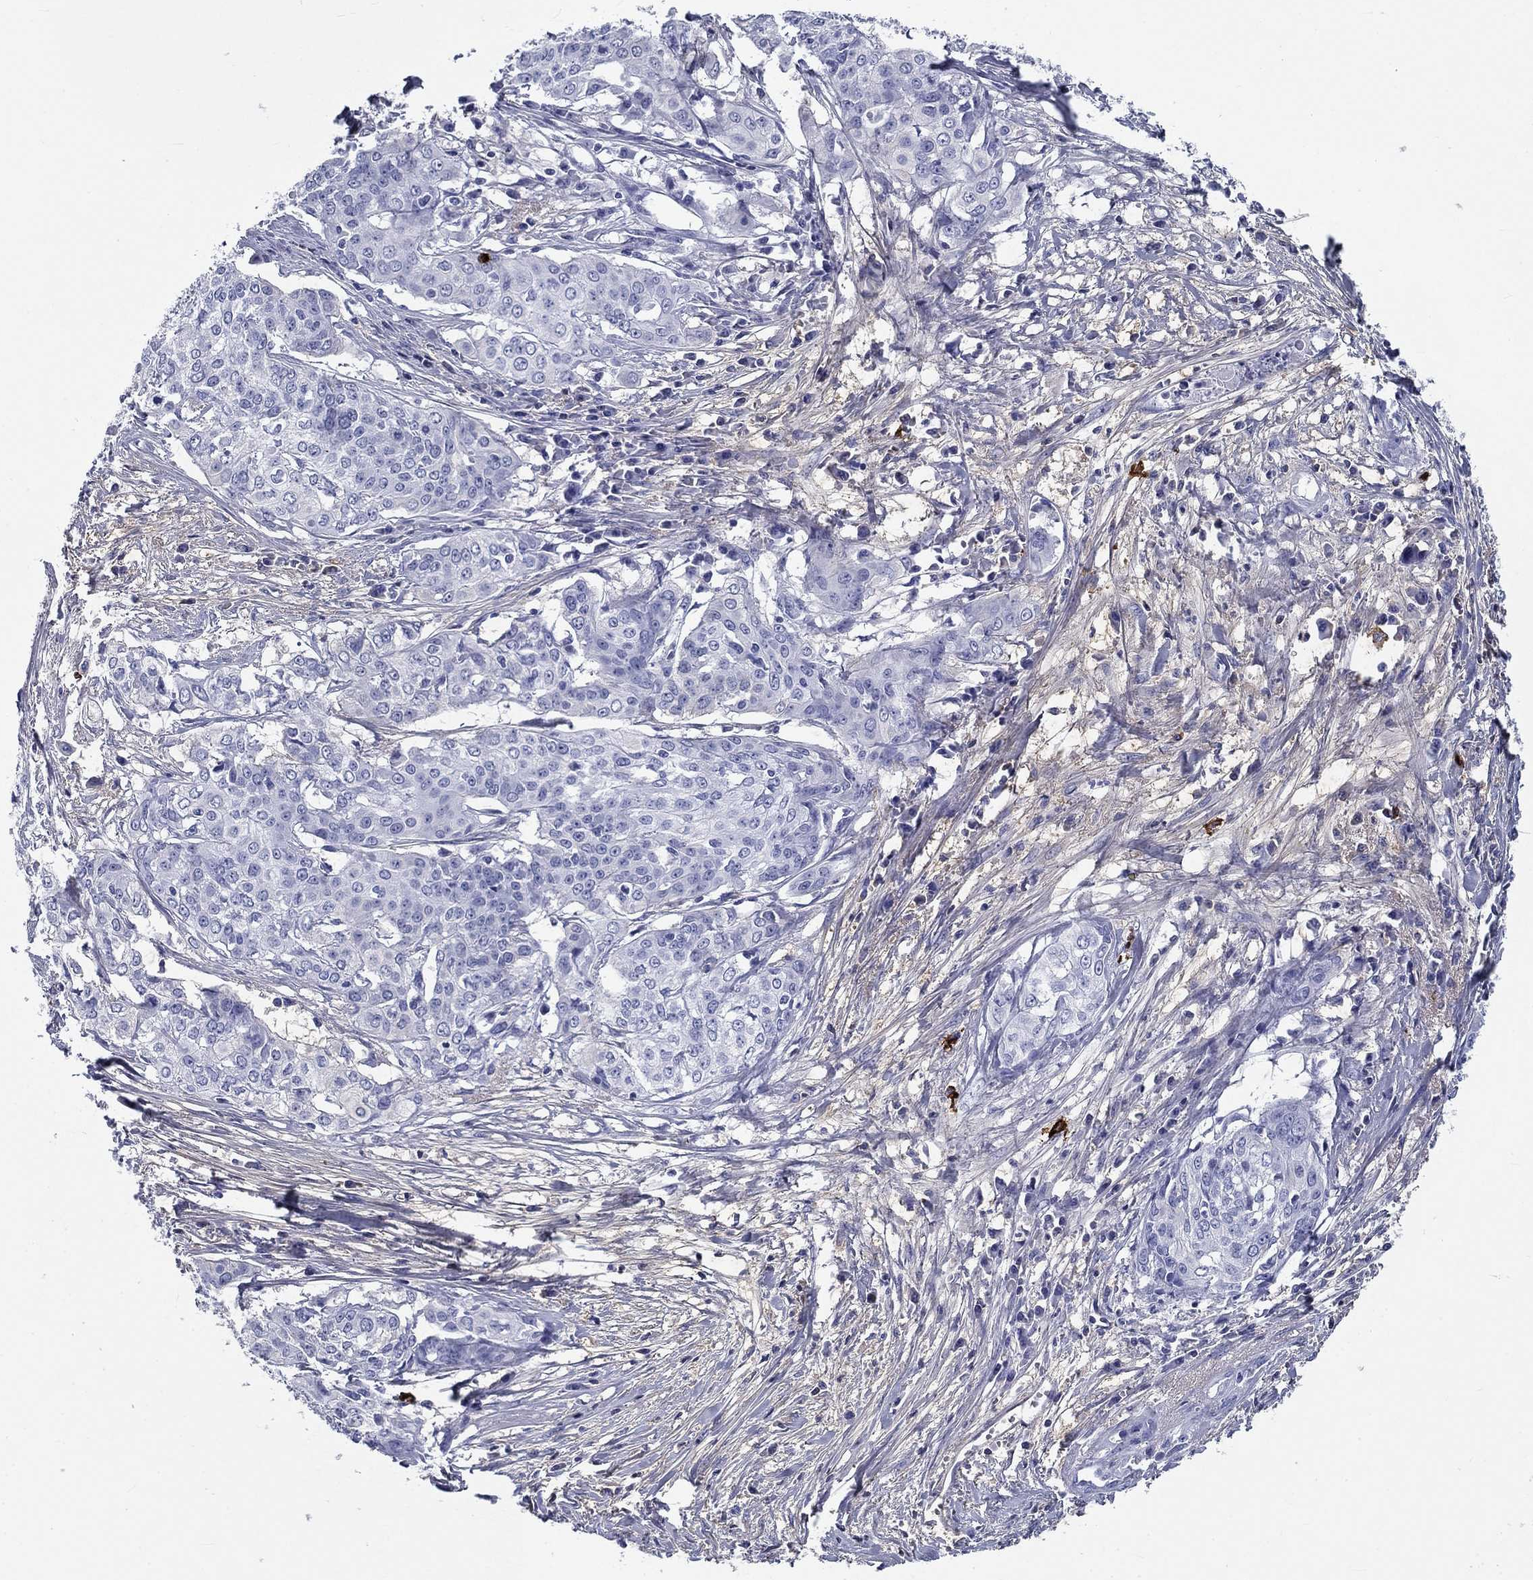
{"staining": {"intensity": "negative", "quantity": "none", "location": "none"}, "tissue": "cervical cancer", "cell_type": "Tumor cells", "image_type": "cancer", "snomed": [{"axis": "morphology", "description": "Squamous cell carcinoma, NOS"}, {"axis": "topography", "description": "Cervix"}], "caption": "This is an immunohistochemistry (IHC) image of cervical squamous cell carcinoma. There is no staining in tumor cells.", "gene": "CD40LG", "patient": {"sex": "female", "age": 39}}